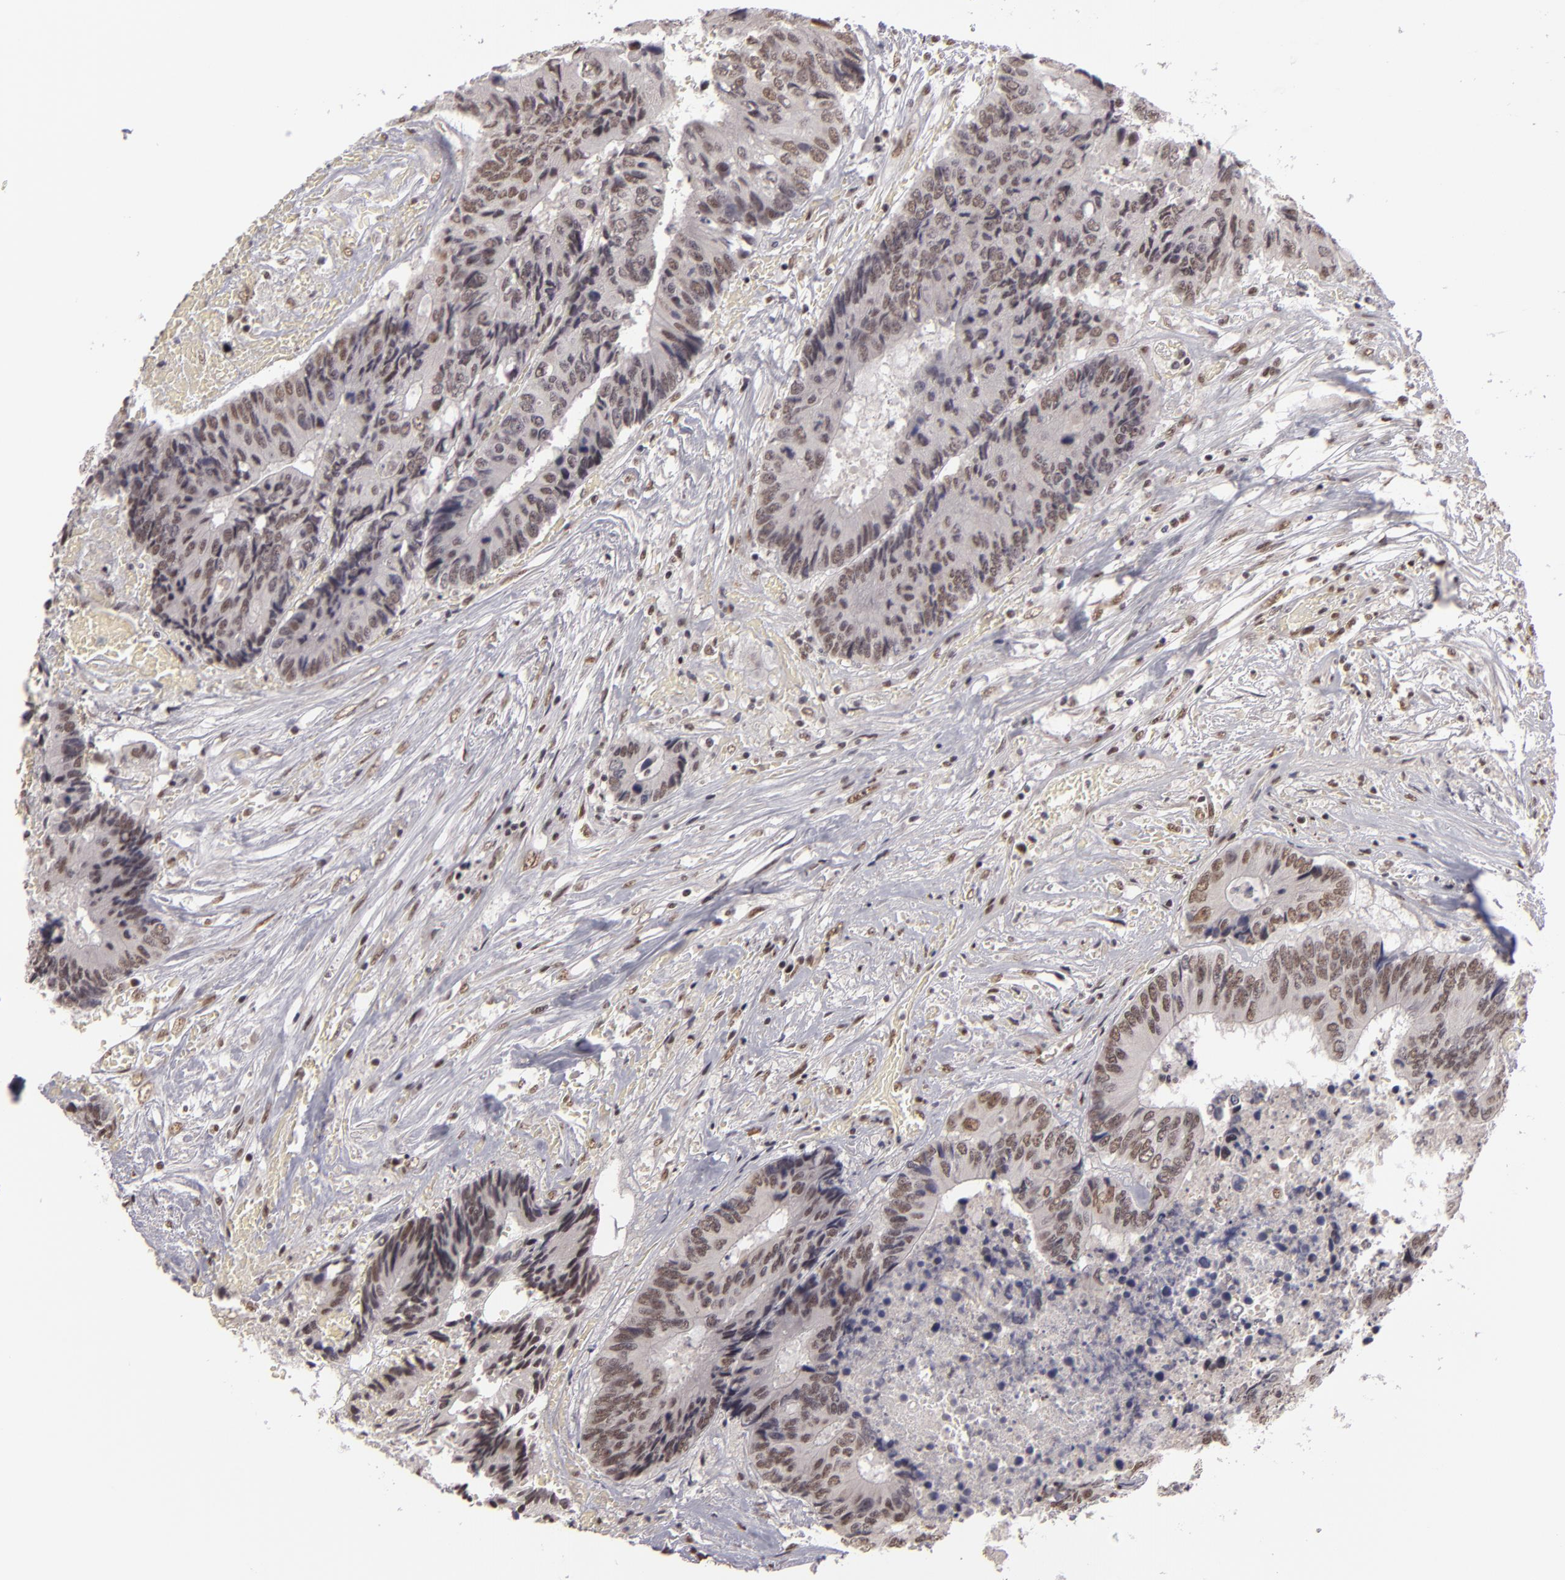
{"staining": {"intensity": "moderate", "quantity": ">75%", "location": "nuclear"}, "tissue": "colorectal cancer", "cell_type": "Tumor cells", "image_type": "cancer", "snomed": [{"axis": "morphology", "description": "Adenocarcinoma, NOS"}, {"axis": "topography", "description": "Rectum"}], "caption": "This image exhibits colorectal cancer stained with immunohistochemistry to label a protein in brown. The nuclear of tumor cells show moderate positivity for the protein. Nuclei are counter-stained blue.", "gene": "INTS6", "patient": {"sex": "male", "age": 55}}